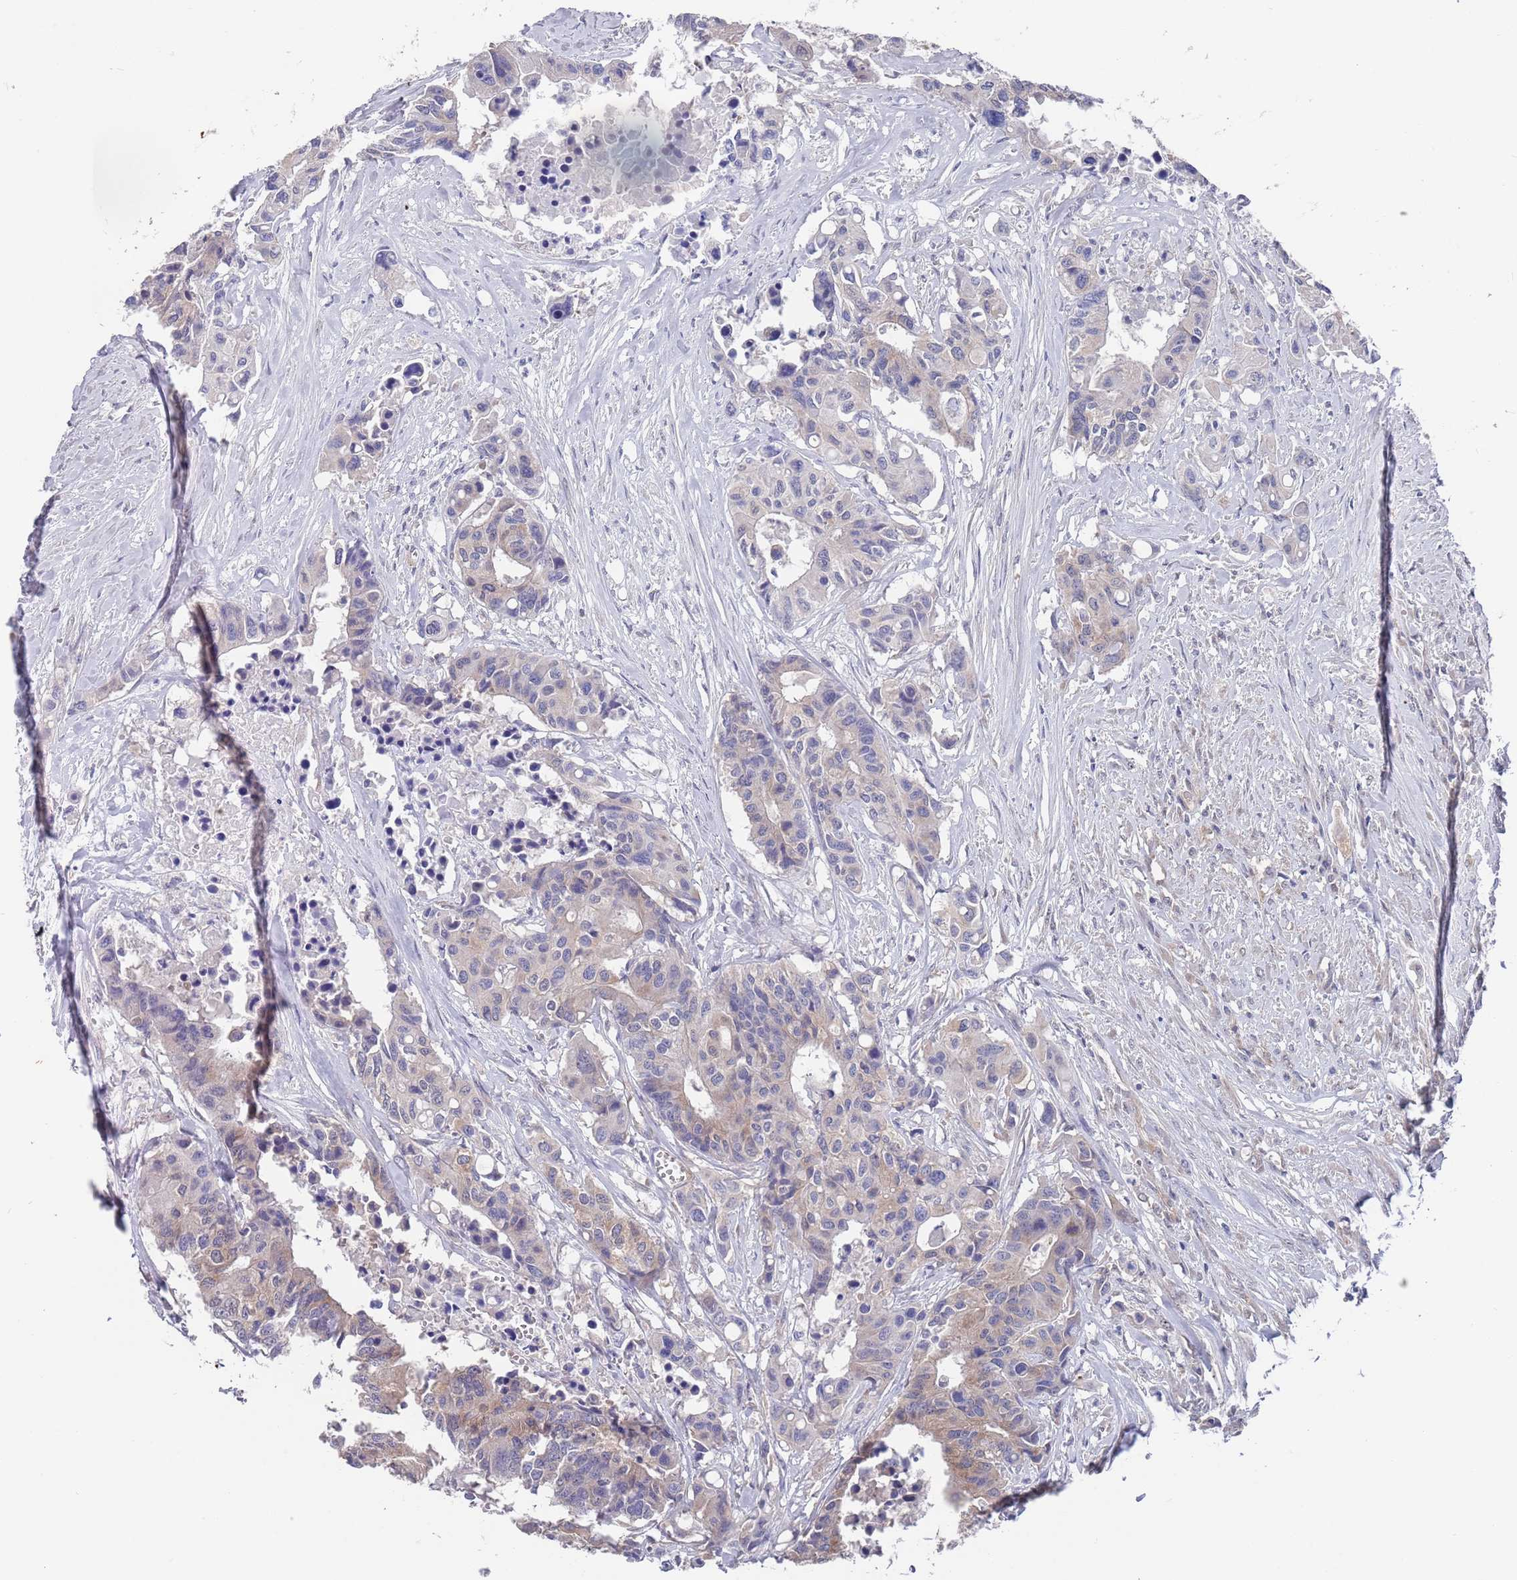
{"staining": {"intensity": "weak", "quantity": "<25%", "location": "cytoplasmic/membranous"}, "tissue": "colorectal cancer", "cell_type": "Tumor cells", "image_type": "cancer", "snomed": [{"axis": "morphology", "description": "Adenocarcinoma, NOS"}, {"axis": "topography", "description": "Colon"}], "caption": "Immunohistochemical staining of human adenocarcinoma (colorectal) demonstrates no significant staining in tumor cells.", "gene": "ANK2", "patient": {"sex": "male", "age": 77}}